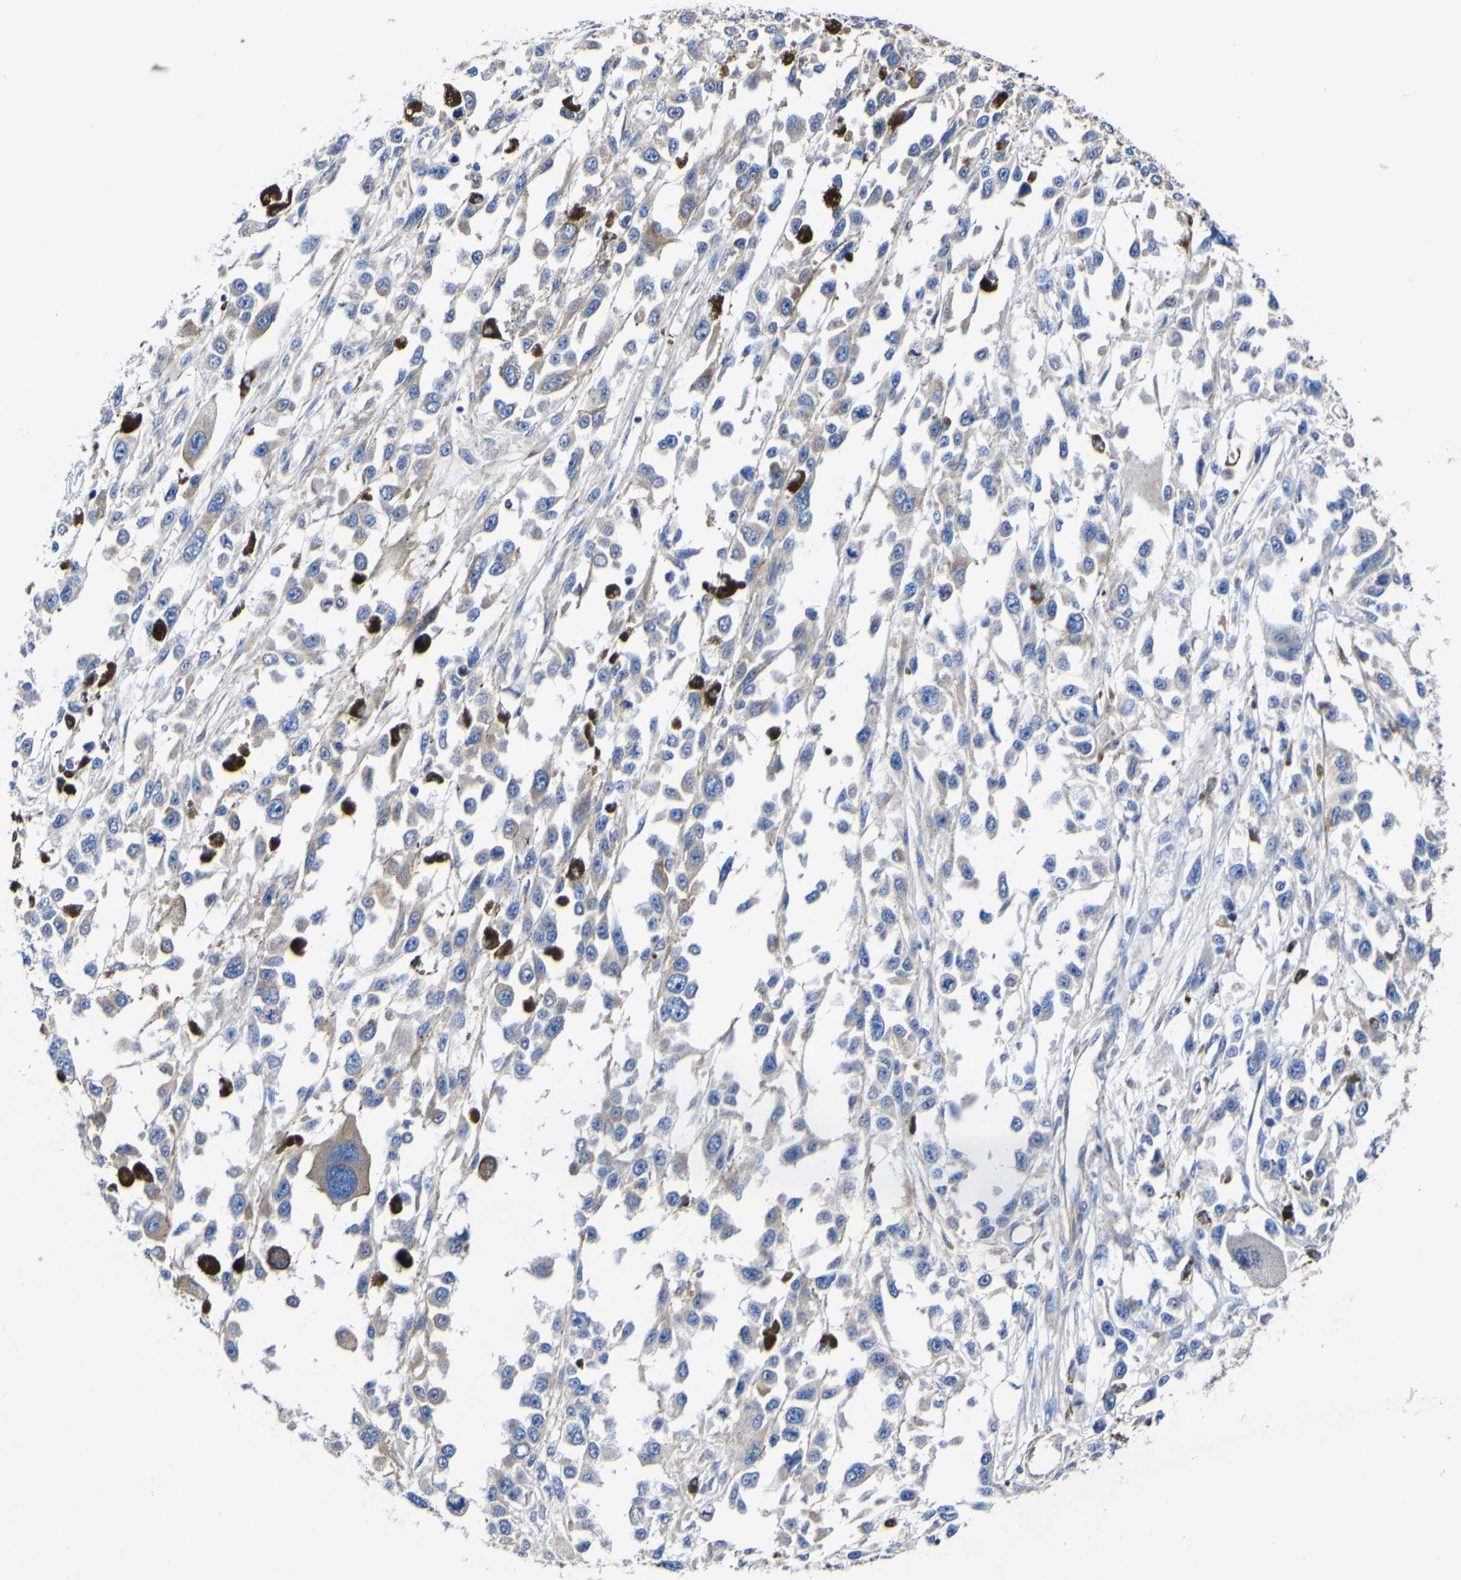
{"staining": {"intensity": "weak", "quantity": "<25%", "location": "cytoplasmic/membranous"}, "tissue": "melanoma", "cell_type": "Tumor cells", "image_type": "cancer", "snomed": [{"axis": "morphology", "description": "Malignant melanoma, Metastatic site"}, {"axis": "topography", "description": "Lymph node"}], "caption": "Human malignant melanoma (metastatic site) stained for a protein using IHC demonstrates no staining in tumor cells.", "gene": "CCDC90B", "patient": {"sex": "male", "age": 59}}